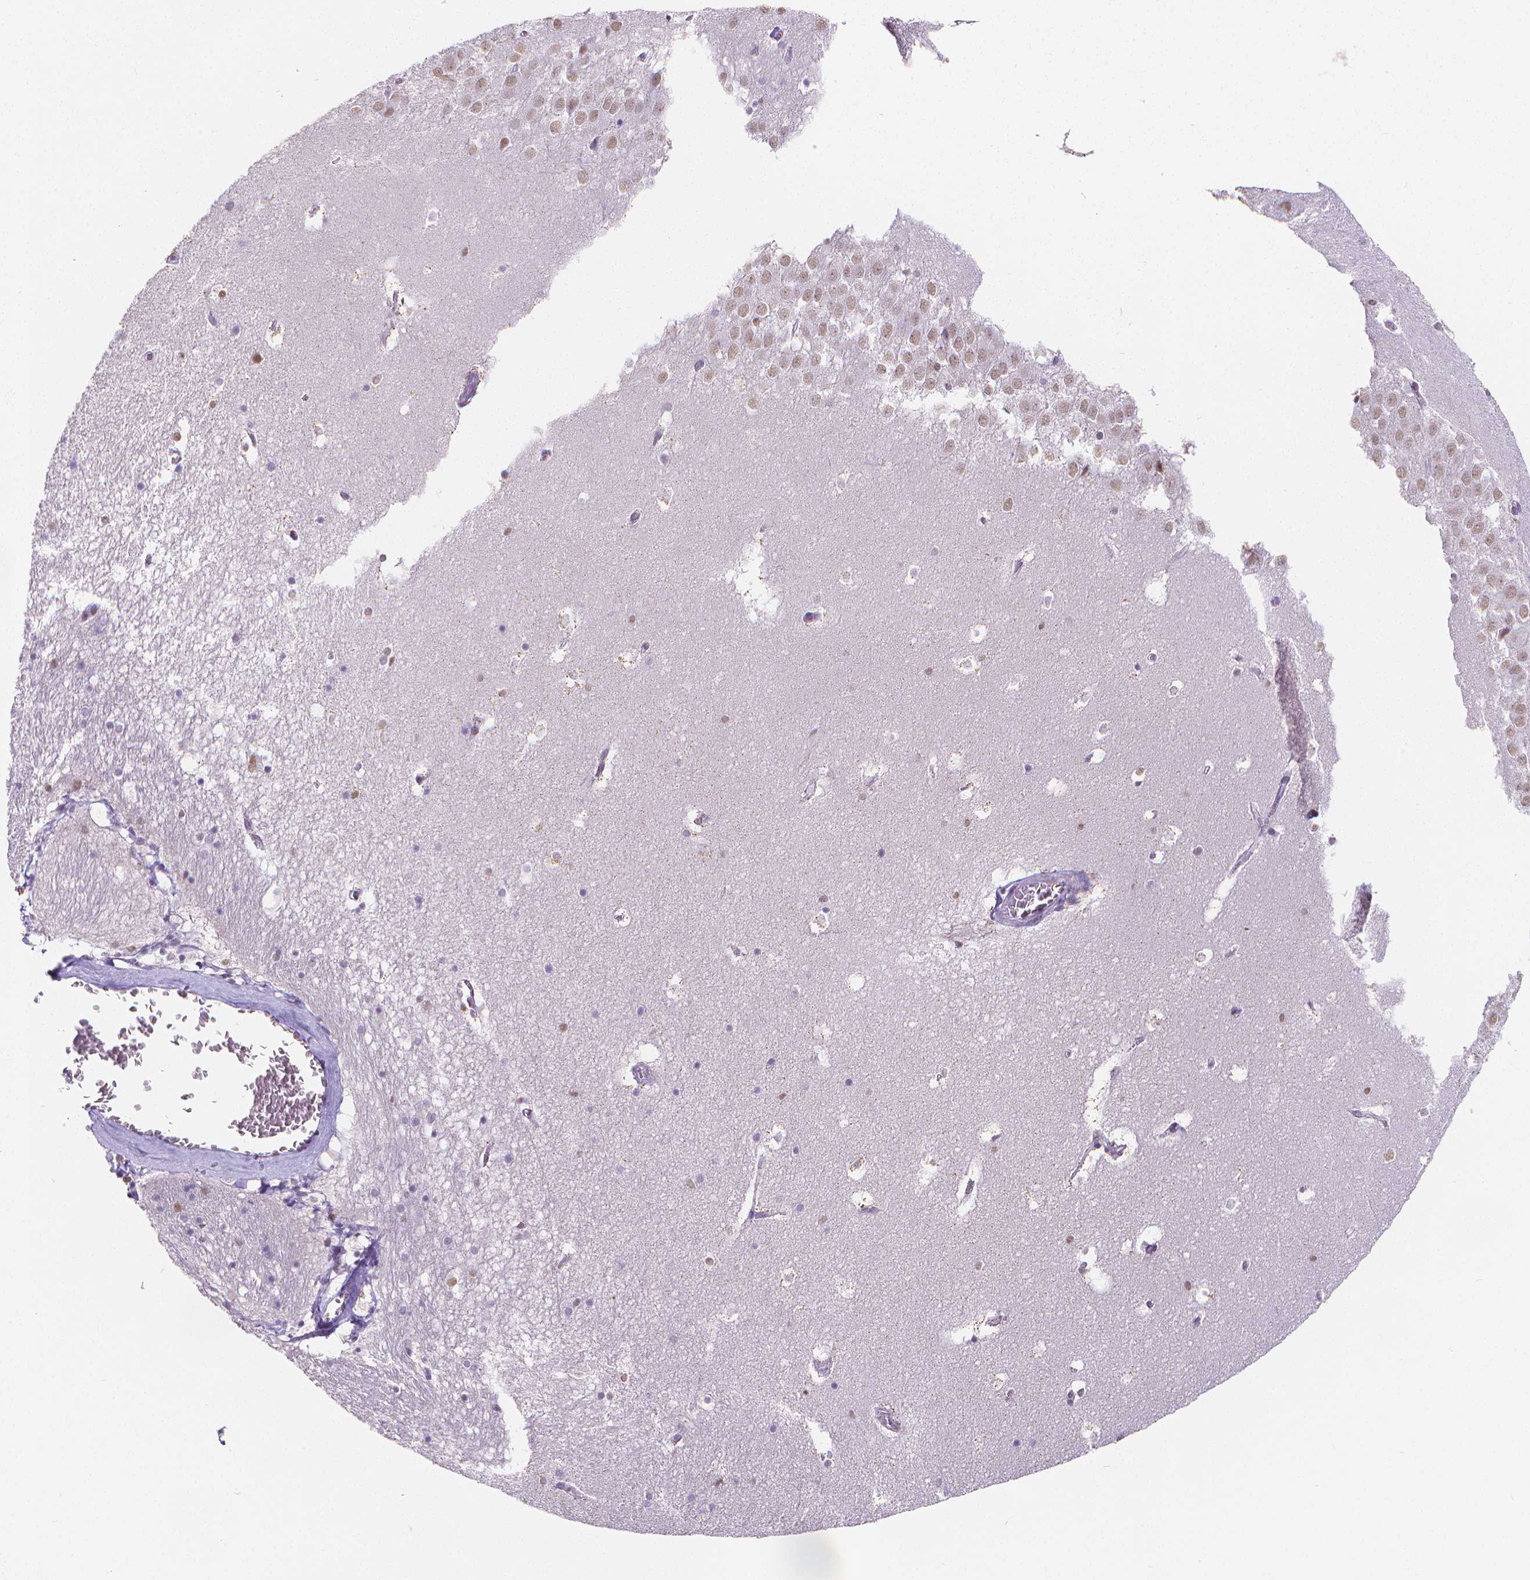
{"staining": {"intensity": "negative", "quantity": "none", "location": "none"}, "tissue": "hippocampus", "cell_type": "Glial cells", "image_type": "normal", "snomed": [{"axis": "morphology", "description": "Normal tissue, NOS"}, {"axis": "topography", "description": "Hippocampus"}], "caption": "This micrograph is of unremarkable hippocampus stained with immunohistochemistry (IHC) to label a protein in brown with the nuclei are counter-stained blue. There is no staining in glial cells. (Brightfield microscopy of DAB (3,3'-diaminobenzidine) immunohistochemistry at high magnification).", "gene": "MEF2C", "patient": {"sex": "male", "age": 45}}